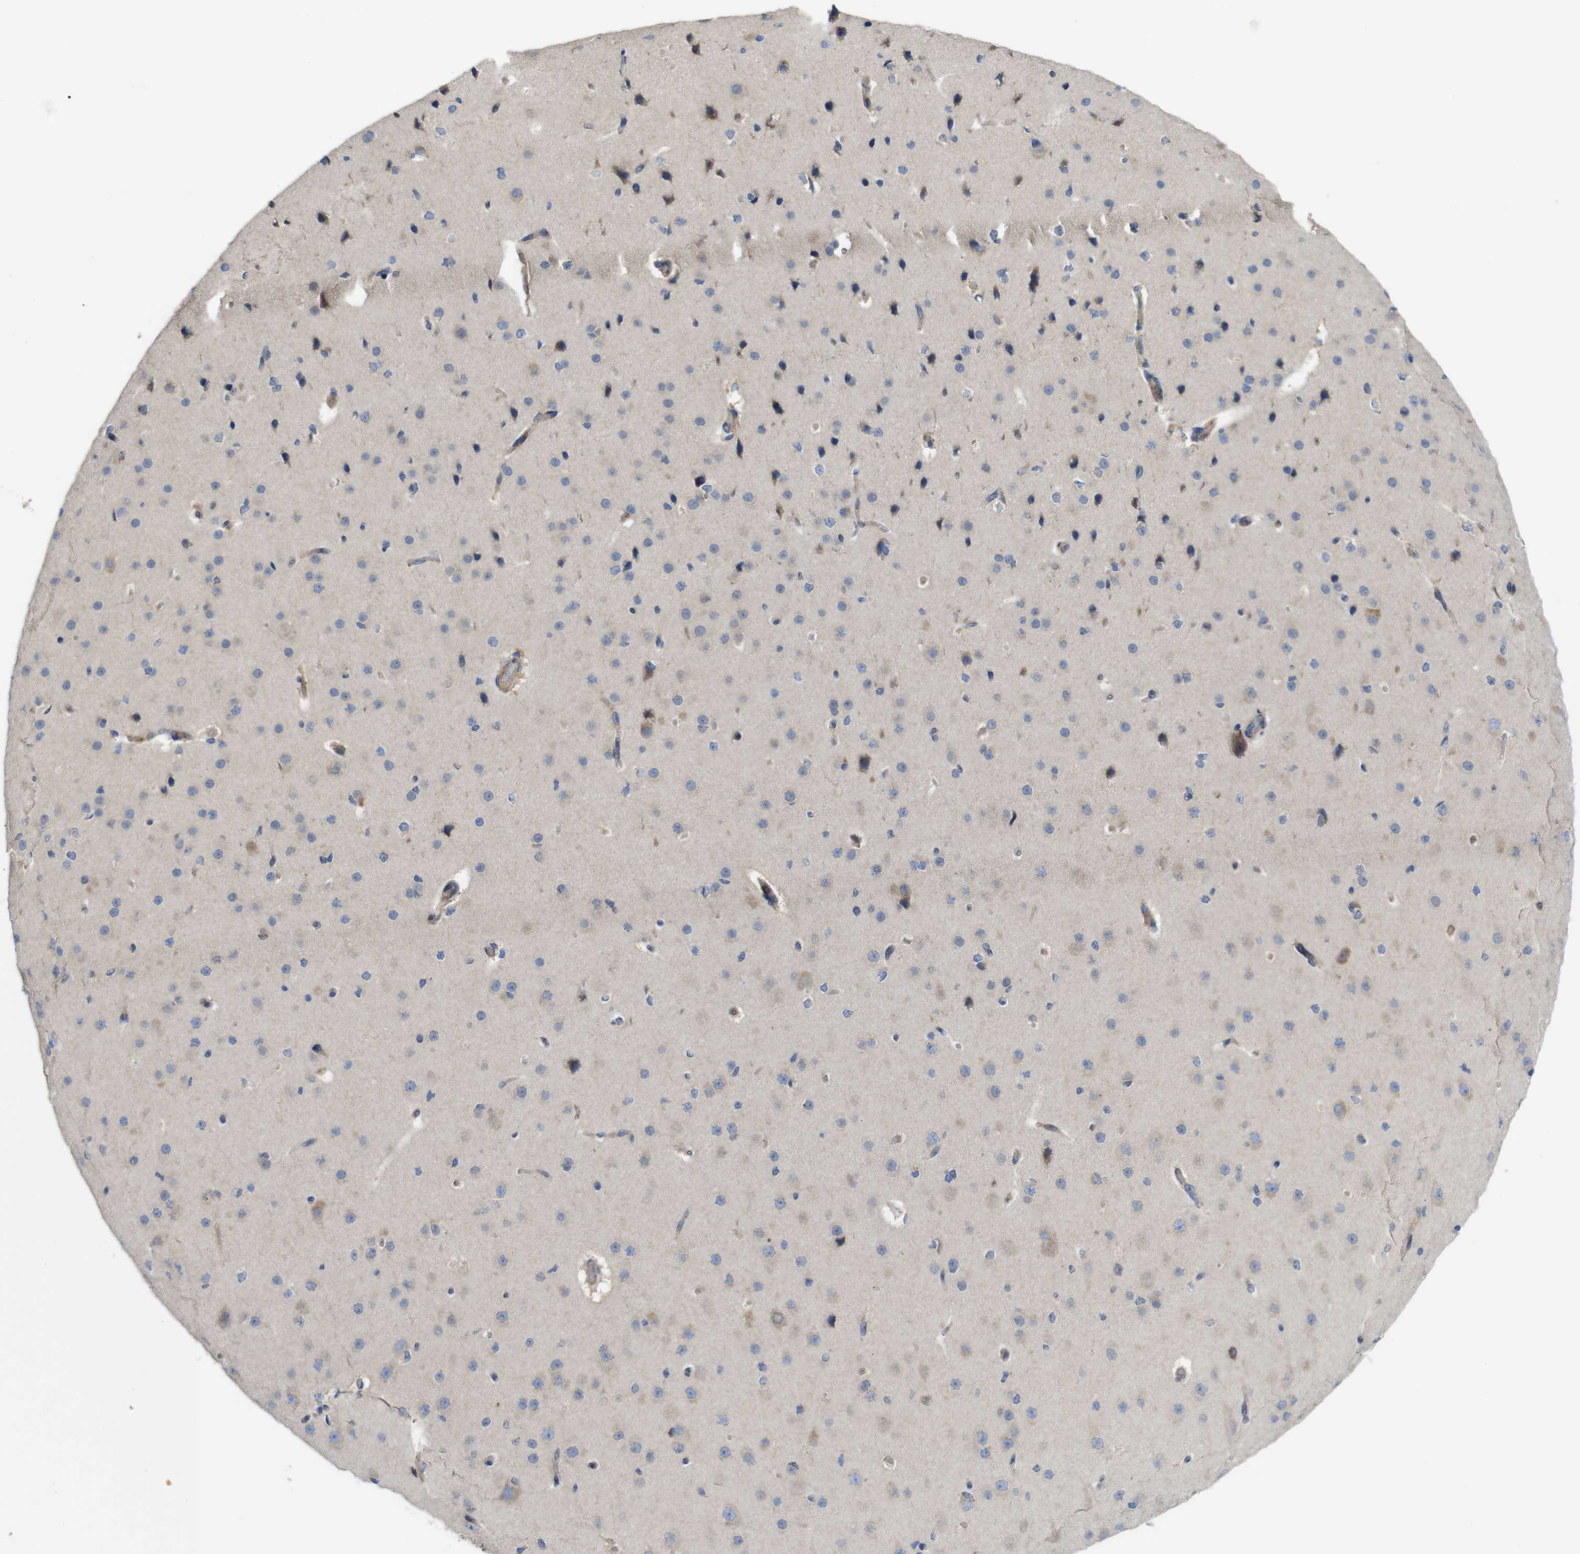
{"staining": {"intensity": "negative", "quantity": "none", "location": "none"}, "tissue": "cerebral cortex", "cell_type": "Endothelial cells", "image_type": "normal", "snomed": [{"axis": "morphology", "description": "Normal tissue, NOS"}, {"axis": "morphology", "description": "Developmental malformation"}, {"axis": "topography", "description": "Cerebral cortex"}], "caption": "Immunohistochemical staining of normal cerebral cortex shows no significant staining in endothelial cells.", "gene": "DDRGK1", "patient": {"sex": "female", "age": 30}}